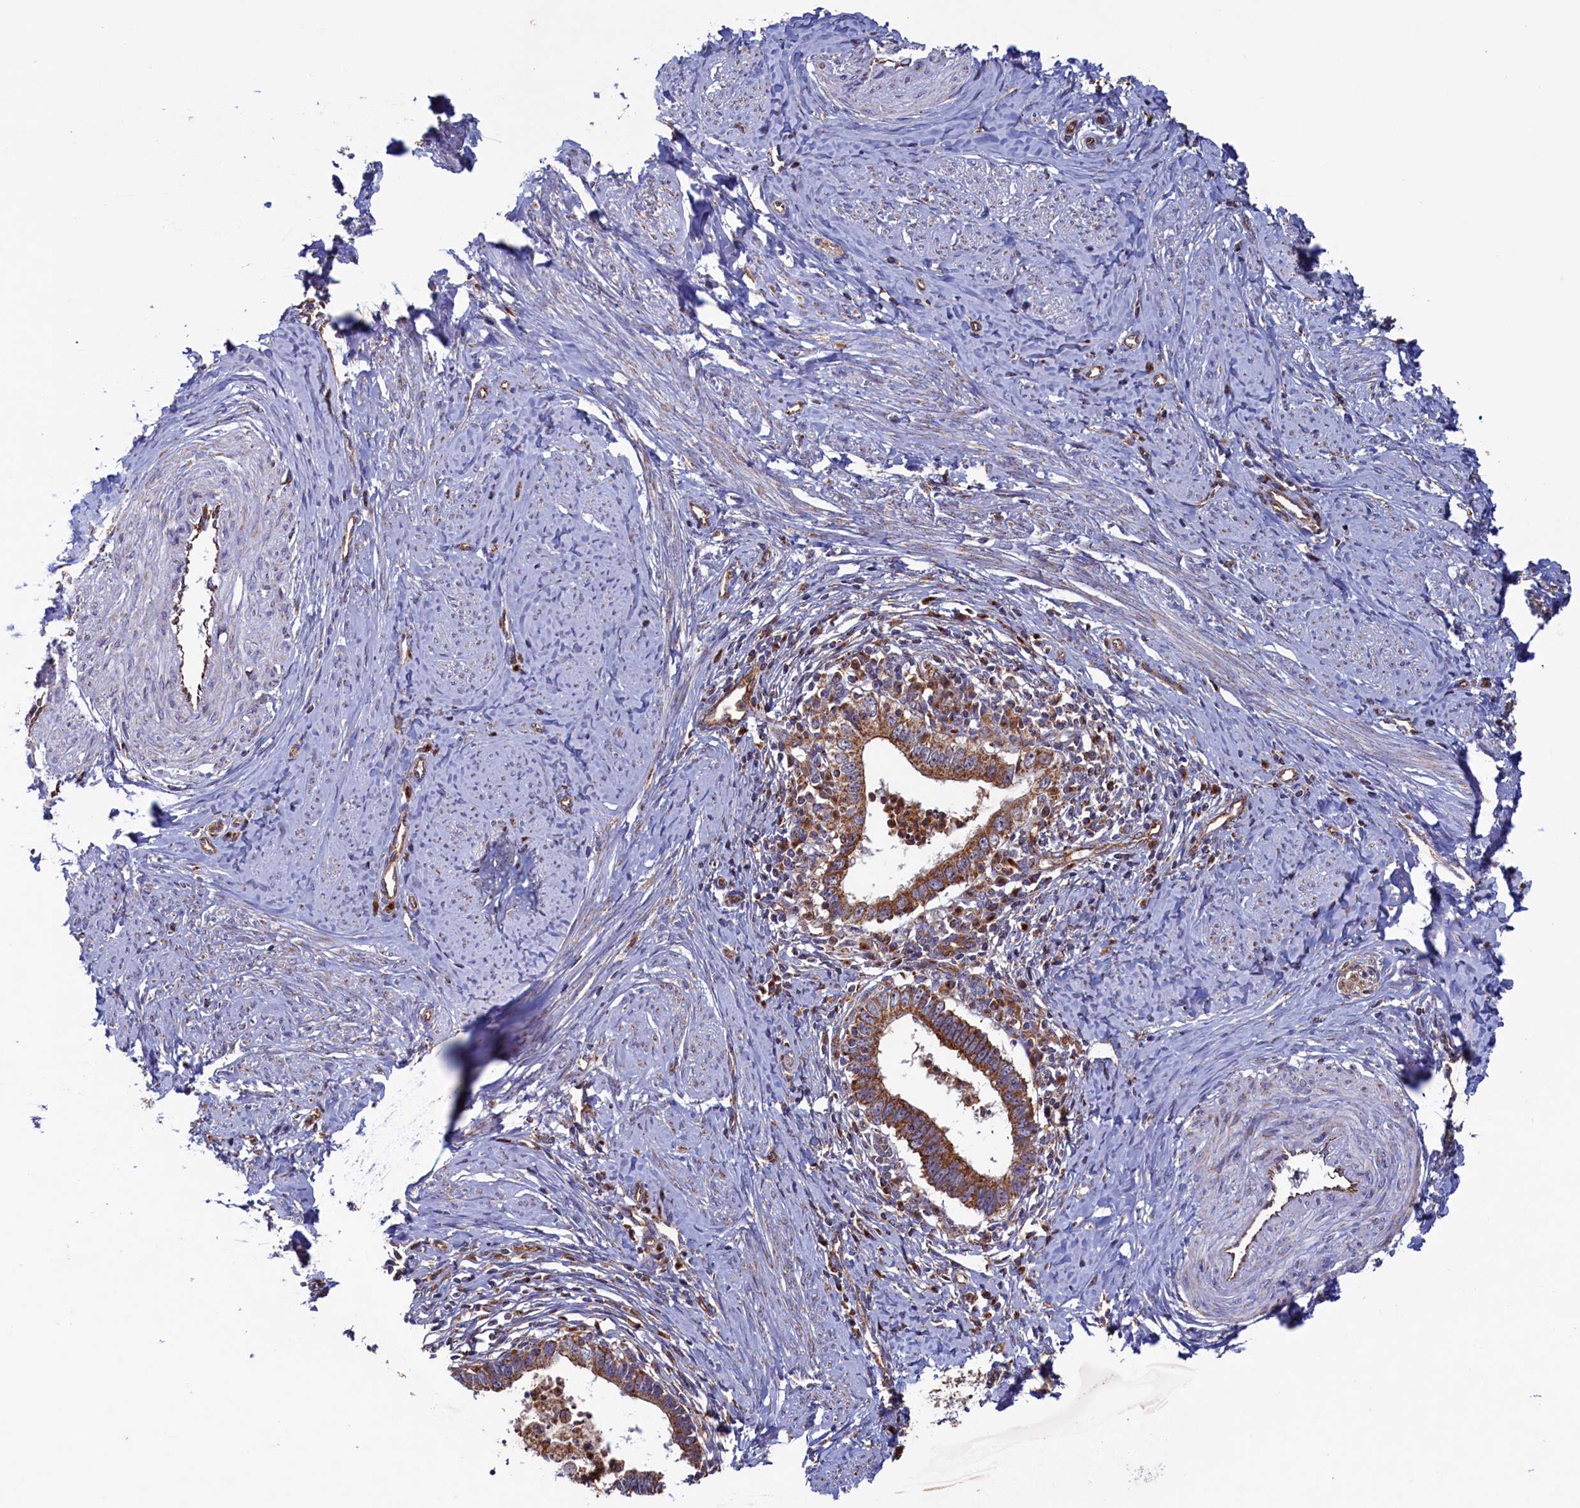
{"staining": {"intensity": "moderate", "quantity": ">75%", "location": "cytoplasmic/membranous"}, "tissue": "cervical cancer", "cell_type": "Tumor cells", "image_type": "cancer", "snomed": [{"axis": "morphology", "description": "Adenocarcinoma, NOS"}, {"axis": "topography", "description": "Cervix"}], "caption": "Immunohistochemical staining of cervical cancer displays moderate cytoplasmic/membranous protein staining in about >75% of tumor cells. (brown staining indicates protein expression, while blue staining denotes nuclei).", "gene": "UBE3B", "patient": {"sex": "female", "age": 36}}